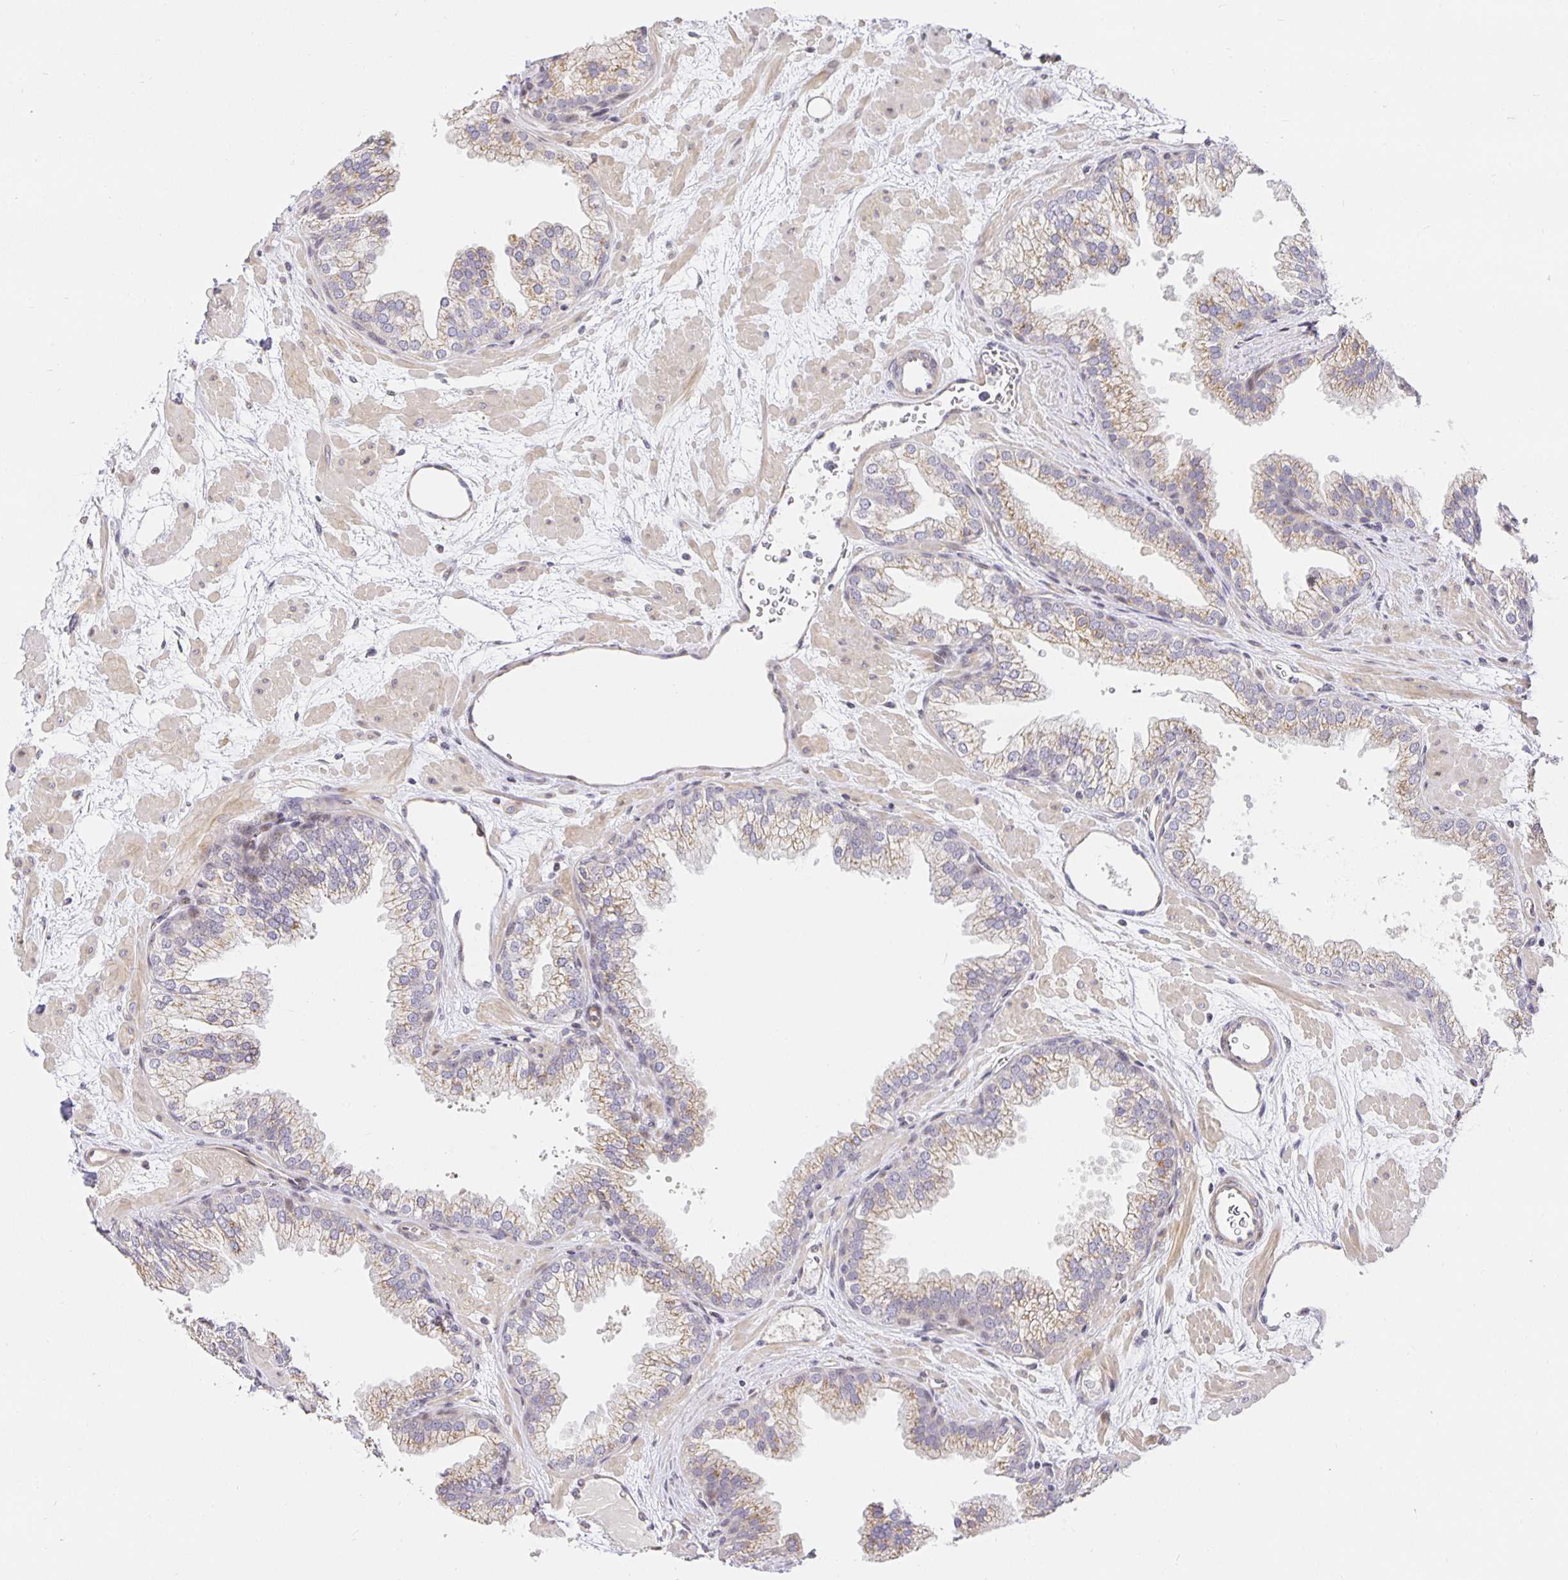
{"staining": {"intensity": "weak", "quantity": "25%-75%", "location": "cytoplasmic/membranous"}, "tissue": "prostate", "cell_type": "Glandular cells", "image_type": "normal", "snomed": [{"axis": "morphology", "description": "Normal tissue, NOS"}, {"axis": "topography", "description": "Prostate"}], "caption": "Immunohistochemistry staining of normal prostate, which exhibits low levels of weak cytoplasmic/membranous staining in approximately 25%-75% of glandular cells indicating weak cytoplasmic/membranous protein staining. The staining was performed using DAB (brown) for protein detection and nuclei were counterstained in hematoxylin (blue).", "gene": "TJP3", "patient": {"sex": "male", "age": 37}}